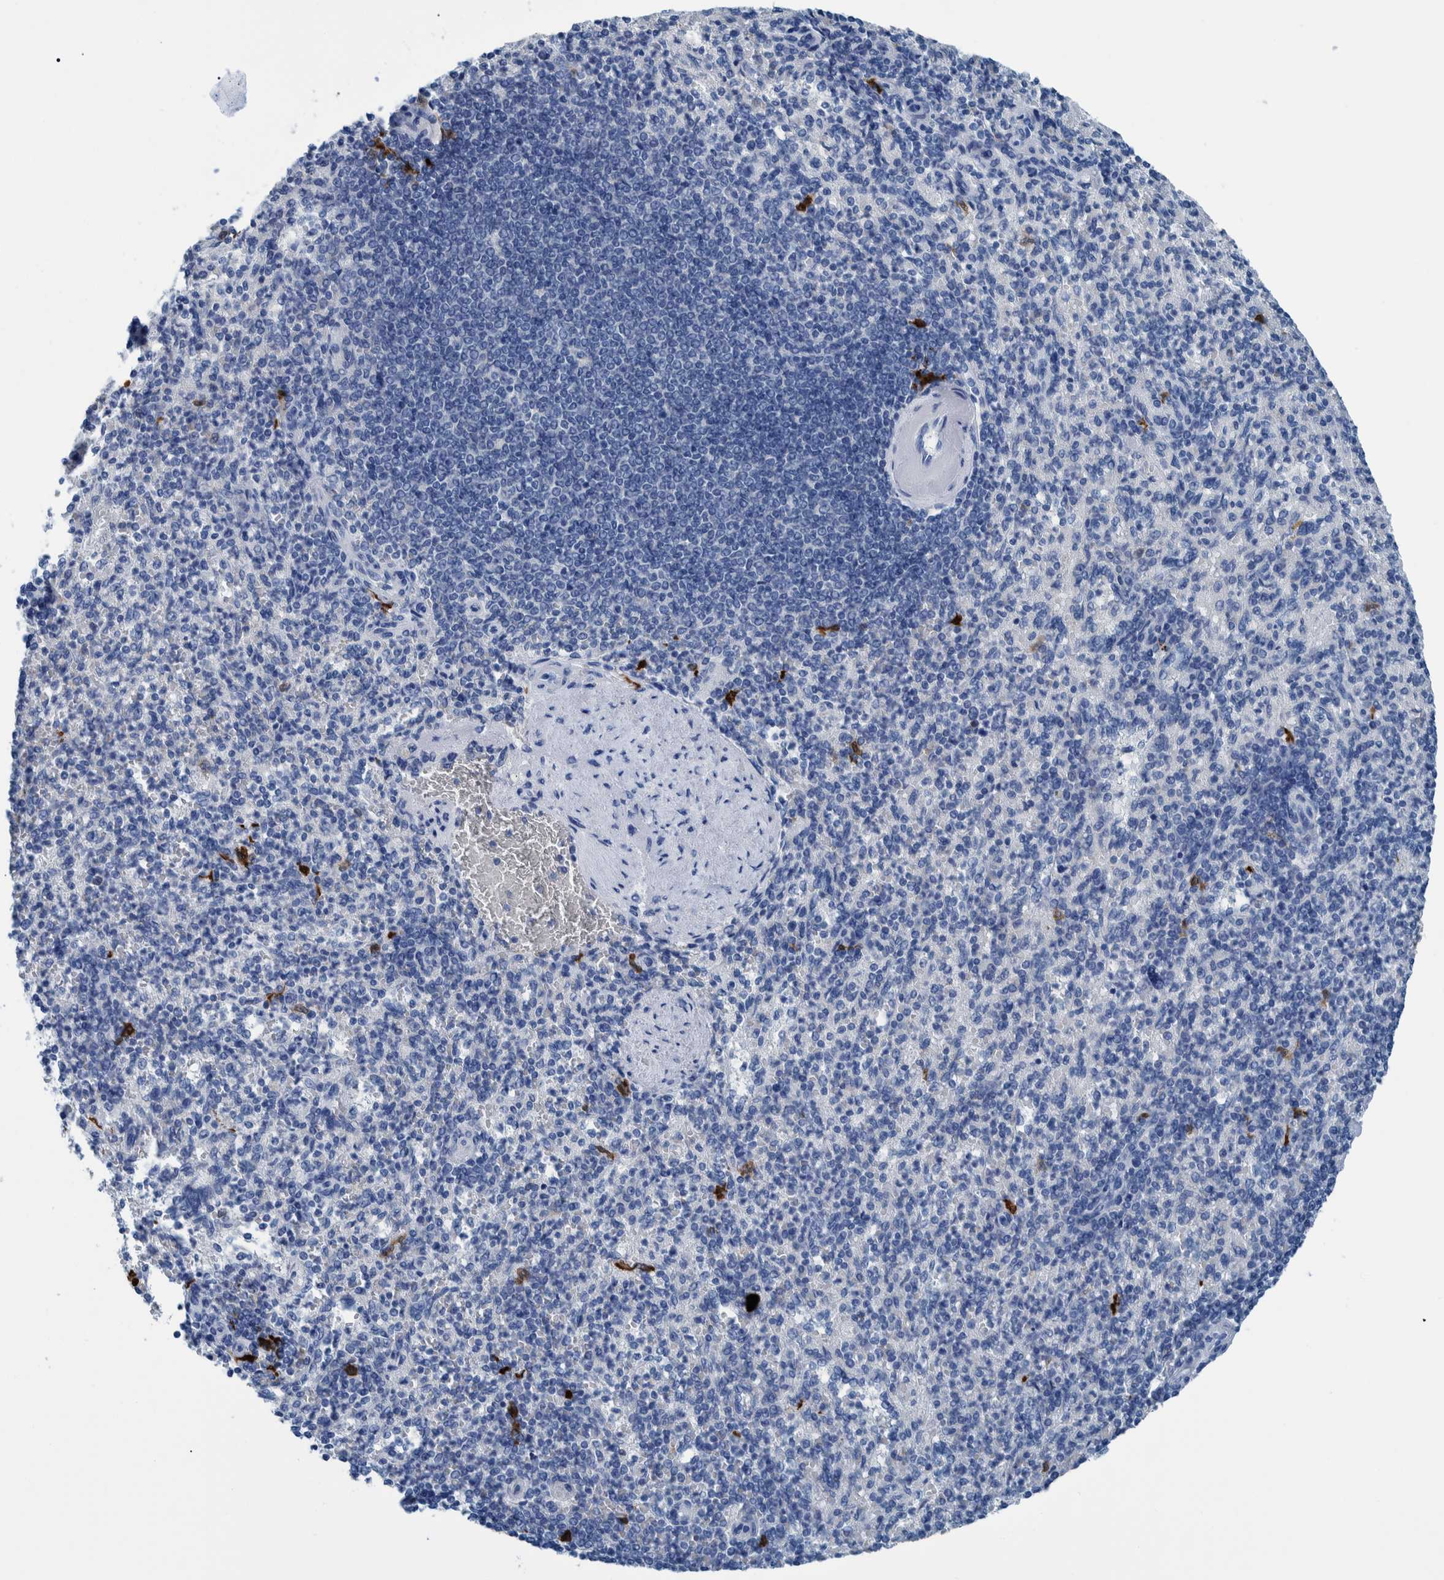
{"staining": {"intensity": "strong", "quantity": "<25%", "location": "cytoplasmic/membranous,nuclear"}, "tissue": "spleen", "cell_type": "Cells in red pulp", "image_type": "normal", "snomed": [{"axis": "morphology", "description": "Normal tissue, NOS"}, {"axis": "topography", "description": "Spleen"}], "caption": "Cells in red pulp demonstrate medium levels of strong cytoplasmic/membranous,nuclear expression in approximately <25% of cells in unremarkable spleen.", "gene": "IDO1", "patient": {"sex": "female", "age": 74}}